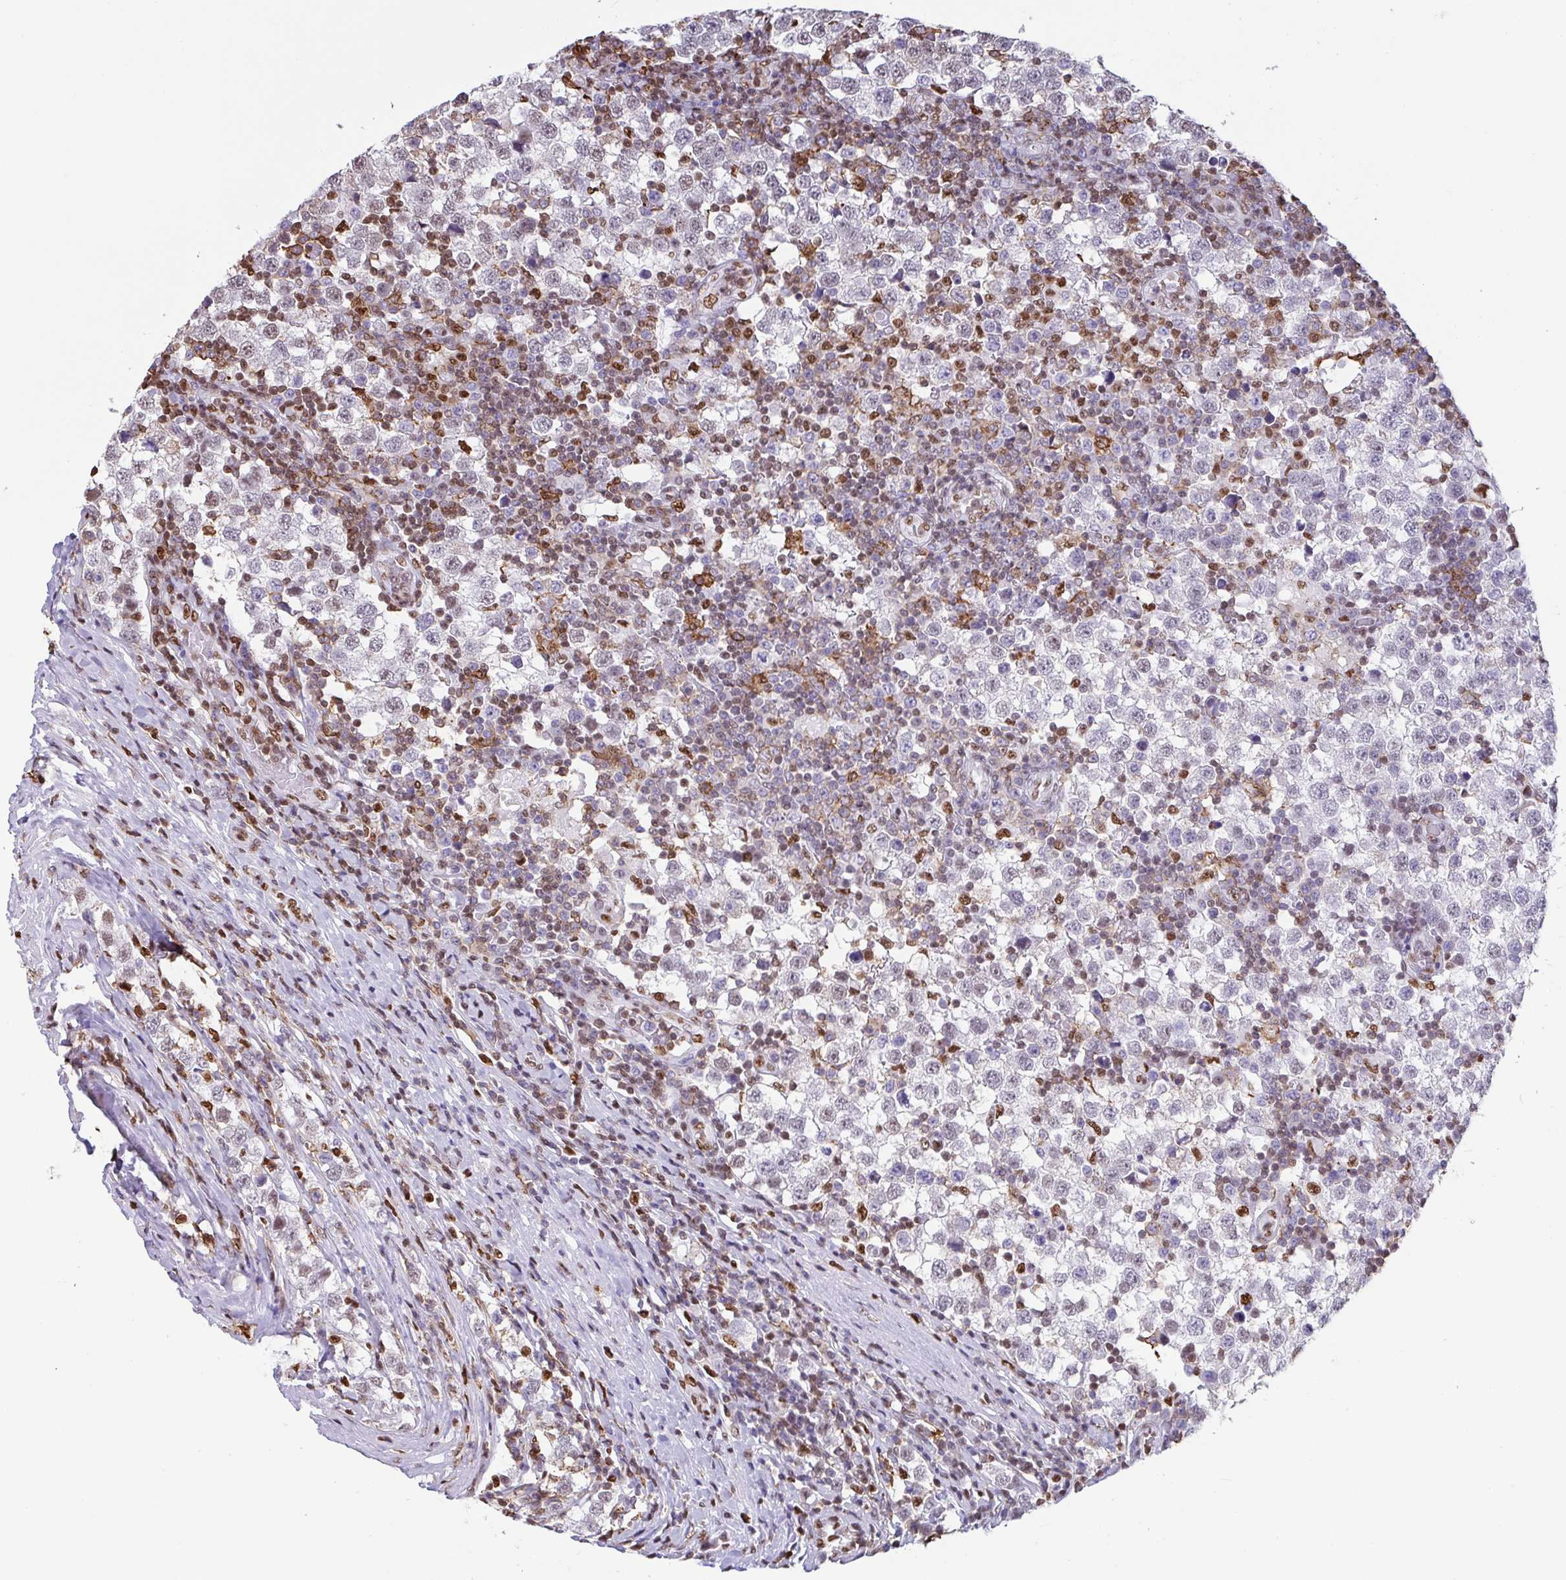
{"staining": {"intensity": "negative", "quantity": "none", "location": "none"}, "tissue": "testis cancer", "cell_type": "Tumor cells", "image_type": "cancer", "snomed": [{"axis": "morphology", "description": "Seminoma, NOS"}, {"axis": "topography", "description": "Testis"}], "caption": "Immunohistochemistry (IHC) of human testis cancer shows no positivity in tumor cells.", "gene": "BTBD10", "patient": {"sex": "male", "age": 34}}